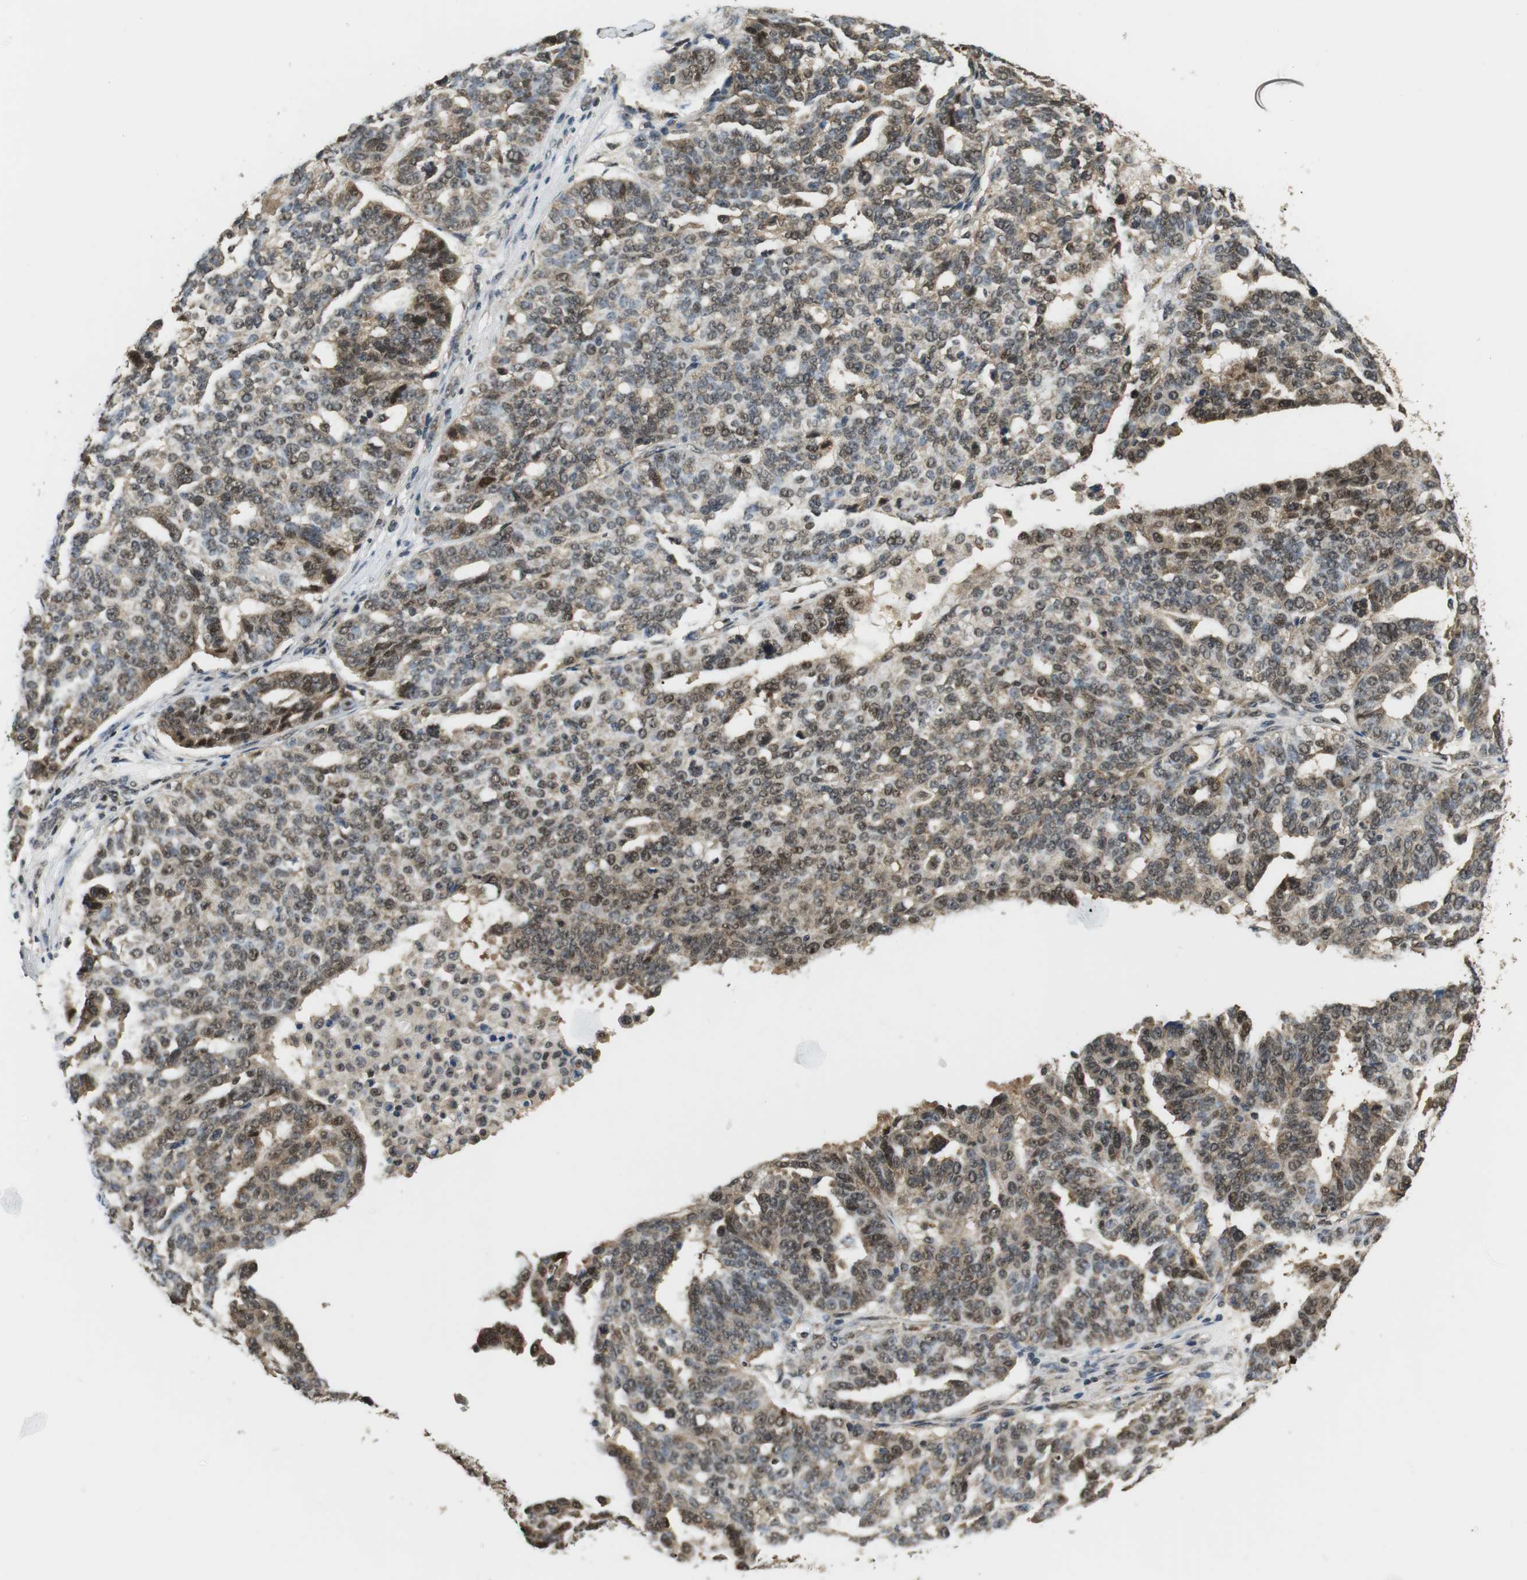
{"staining": {"intensity": "moderate", "quantity": ">75%", "location": "cytoplasmic/membranous,nuclear"}, "tissue": "ovarian cancer", "cell_type": "Tumor cells", "image_type": "cancer", "snomed": [{"axis": "morphology", "description": "Cystadenocarcinoma, serous, NOS"}, {"axis": "topography", "description": "Ovary"}], "caption": "Protein staining demonstrates moderate cytoplasmic/membranous and nuclear staining in approximately >75% of tumor cells in ovarian serous cystadenocarcinoma.", "gene": "CSNK2B", "patient": {"sex": "female", "age": 59}}